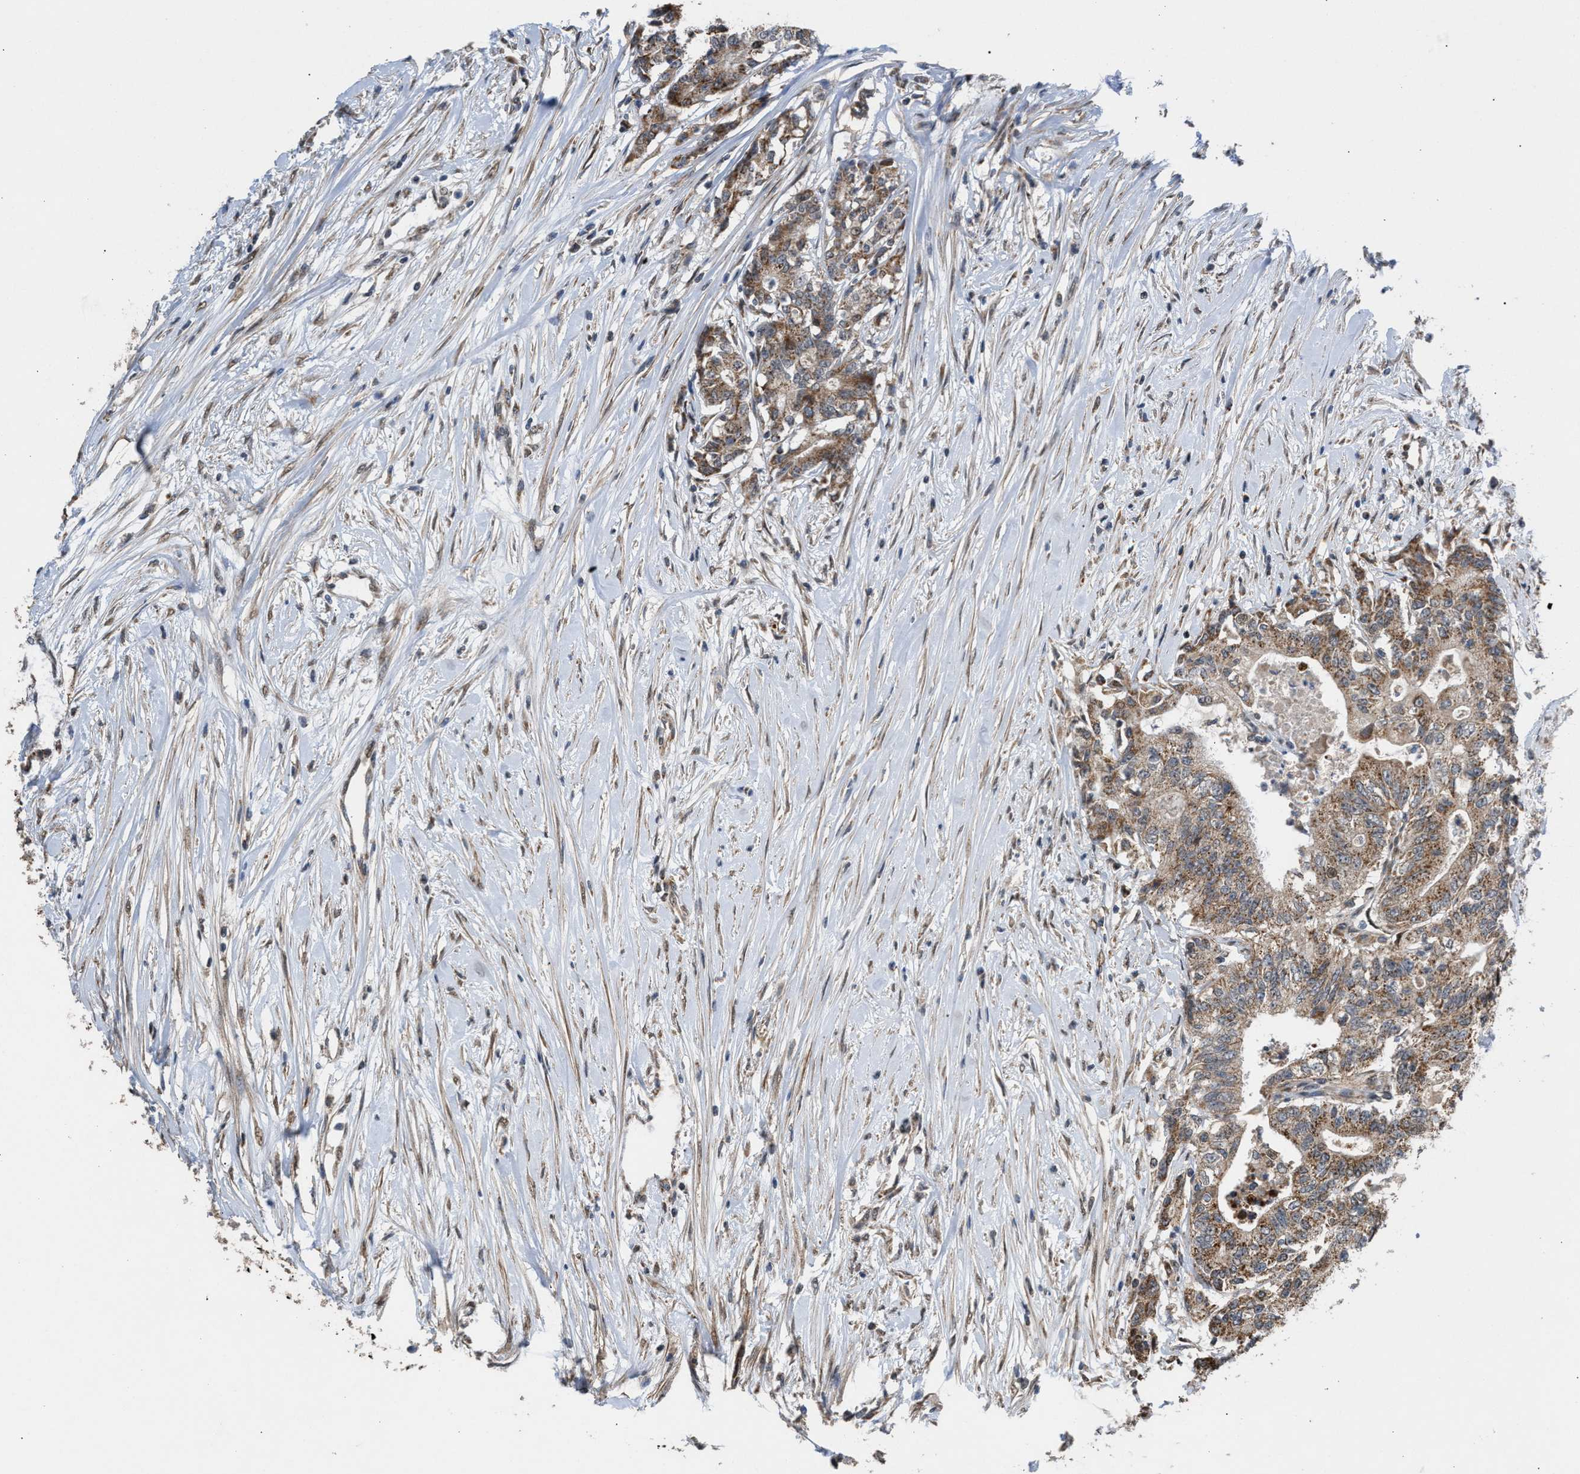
{"staining": {"intensity": "moderate", "quantity": "25%-75%", "location": "cytoplasmic/membranous"}, "tissue": "colorectal cancer", "cell_type": "Tumor cells", "image_type": "cancer", "snomed": [{"axis": "morphology", "description": "Adenocarcinoma, NOS"}, {"axis": "topography", "description": "Colon"}], "caption": "A medium amount of moderate cytoplasmic/membranous expression is appreciated in approximately 25%-75% of tumor cells in colorectal adenocarcinoma tissue.", "gene": "TACO1", "patient": {"sex": "female", "age": 77}}